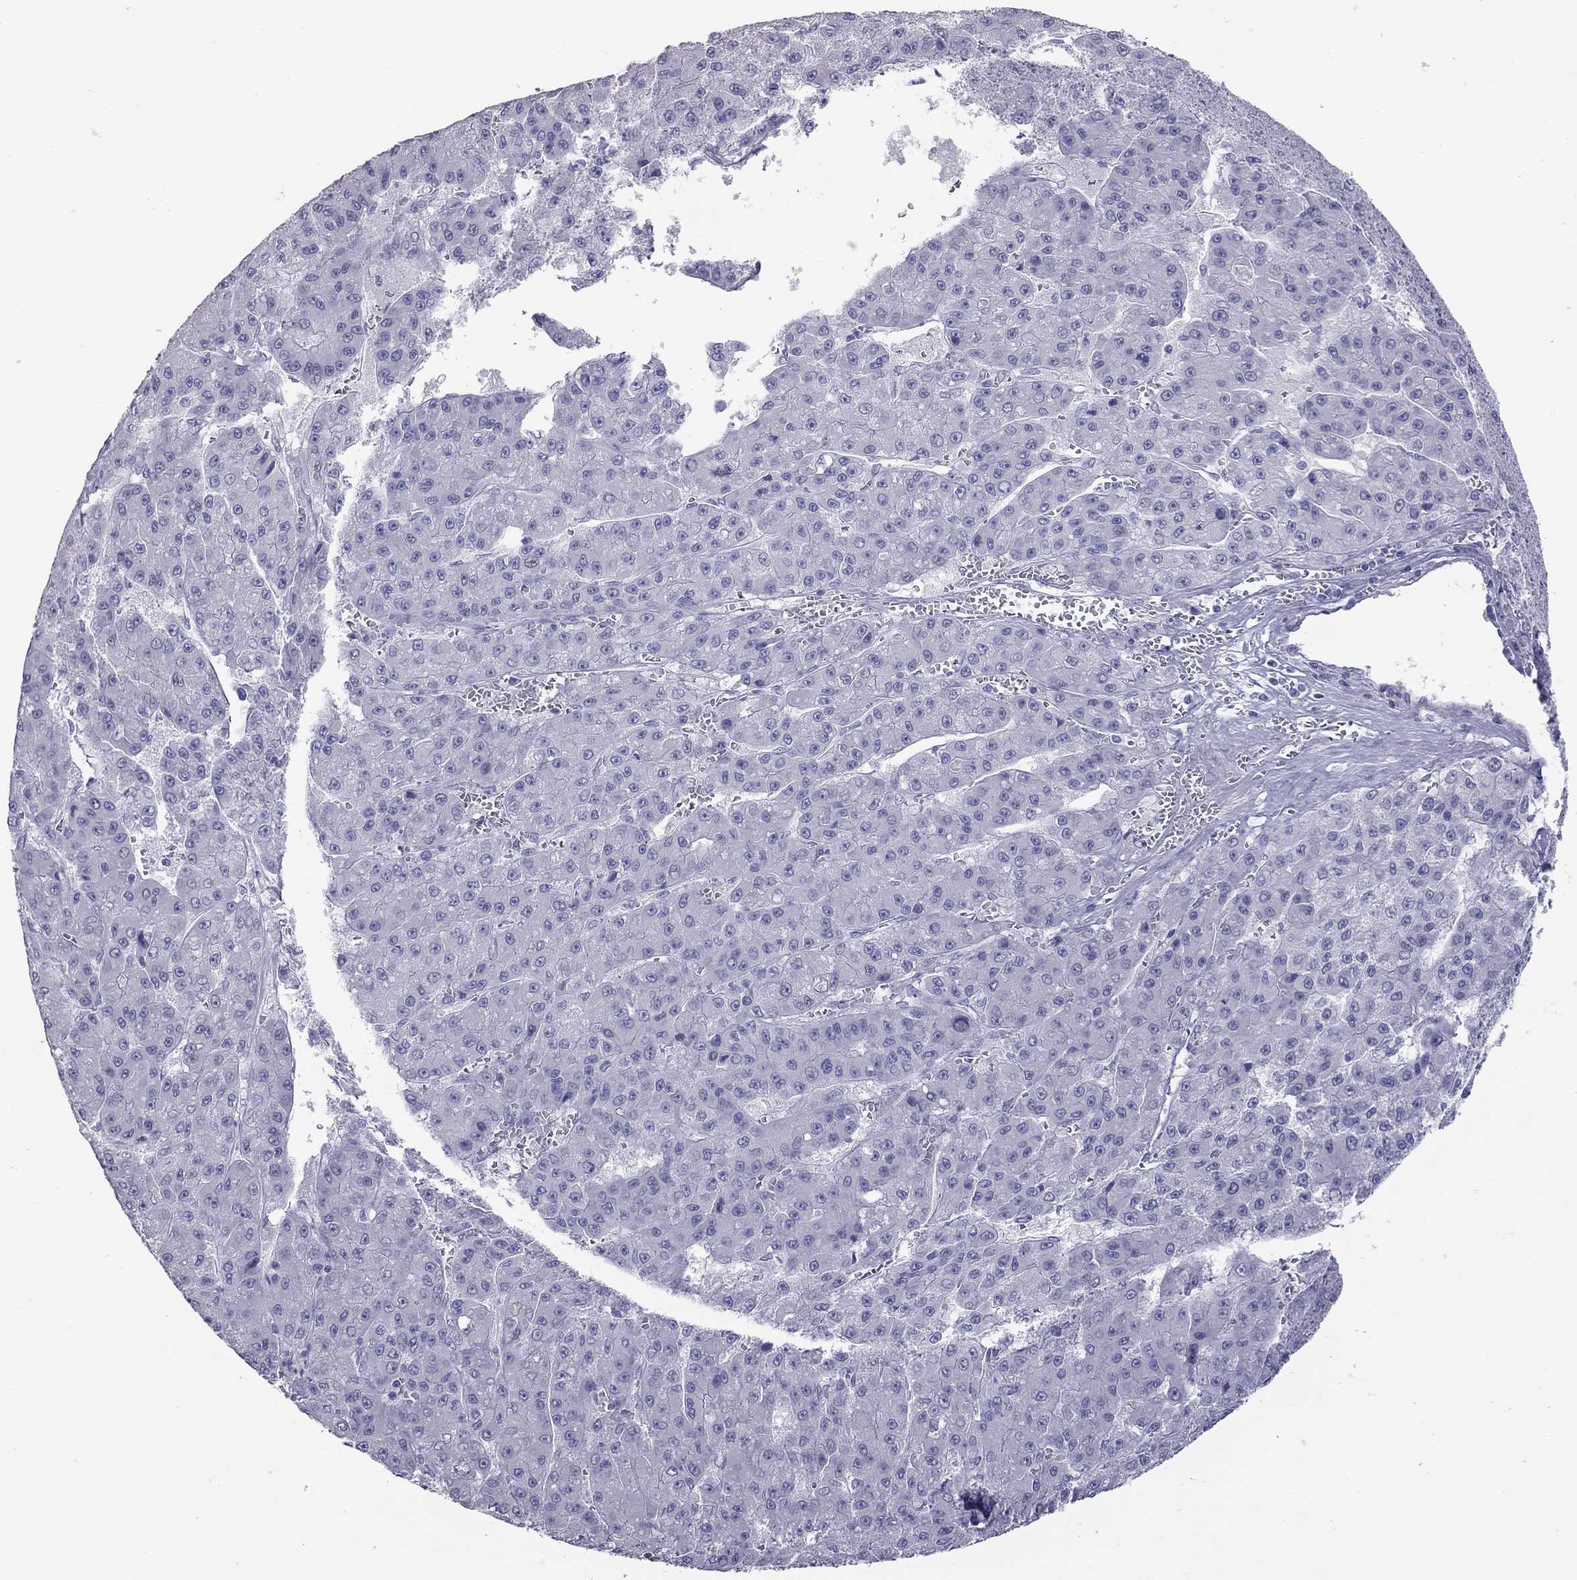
{"staining": {"intensity": "negative", "quantity": "none", "location": "none"}, "tissue": "liver cancer", "cell_type": "Tumor cells", "image_type": "cancer", "snomed": [{"axis": "morphology", "description": "Carcinoma, Hepatocellular, NOS"}, {"axis": "topography", "description": "Liver"}], "caption": "There is no significant positivity in tumor cells of liver cancer (hepatocellular carcinoma).", "gene": "MUC16", "patient": {"sex": "male", "age": 70}}